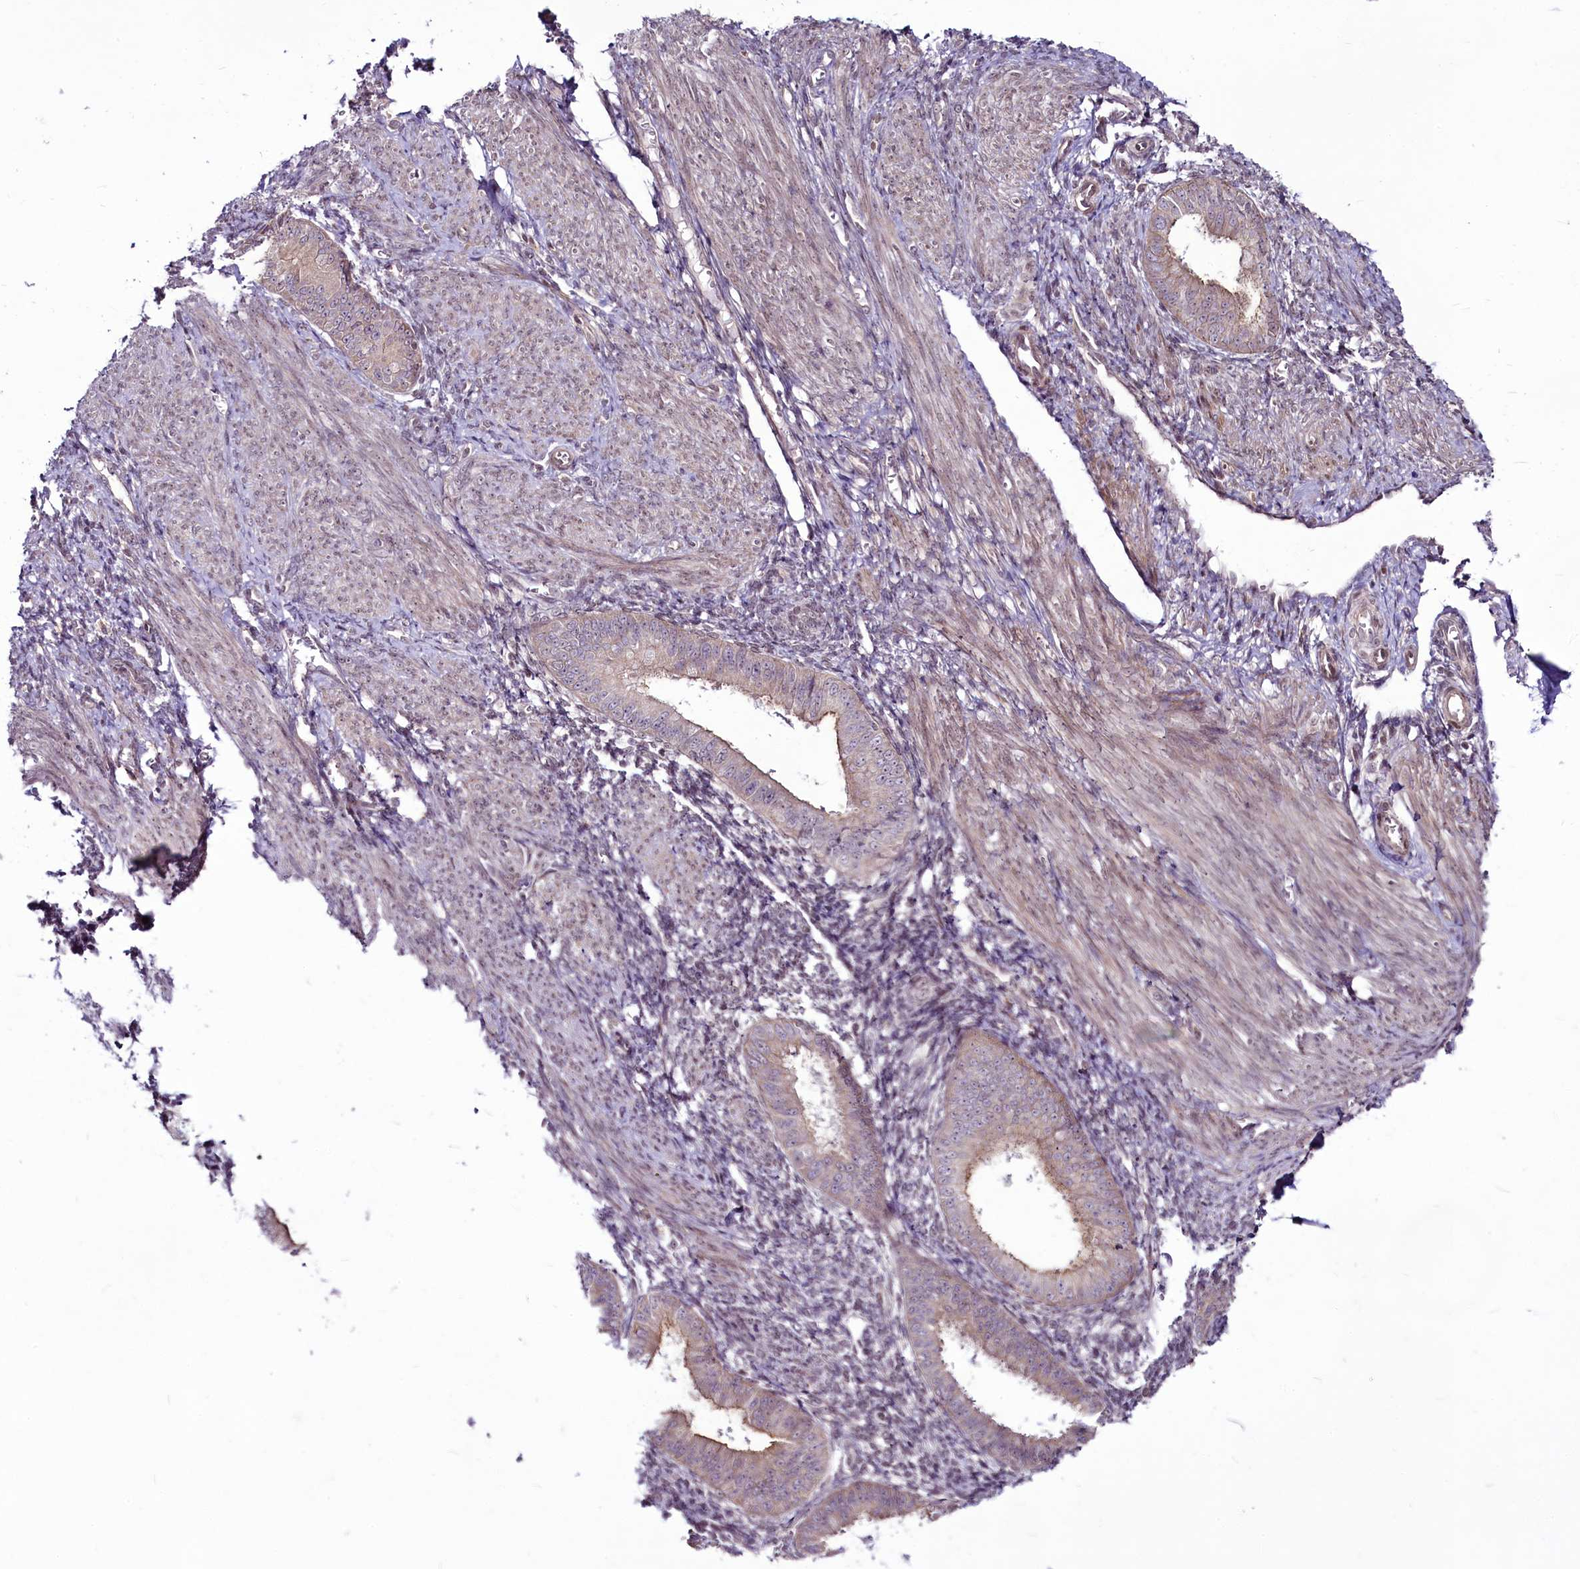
{"staining": {"intensity": "negative", "quantity": "none", "location": "none"}, "tissue": "endometrium", "cell_type": "Cells in endometrial stroma", "image_type": "normal", "snomed": [{"axis": "morphology", "description": "Normal tissue, NOS"}, {"axis": "topography", "description": "Uterus"}, {"axis": "topography", "description": "Endometrium"}], "caption": "The immunohistochemistry image has no significant positivity in cells in endometrial stroma of endometrium. (DAB immunohistochemistry (IHC) visualized using brightfield microscopy, high magnification).", "gene": "RSBN1", "patient": {"sex": "female", "age": 48}}